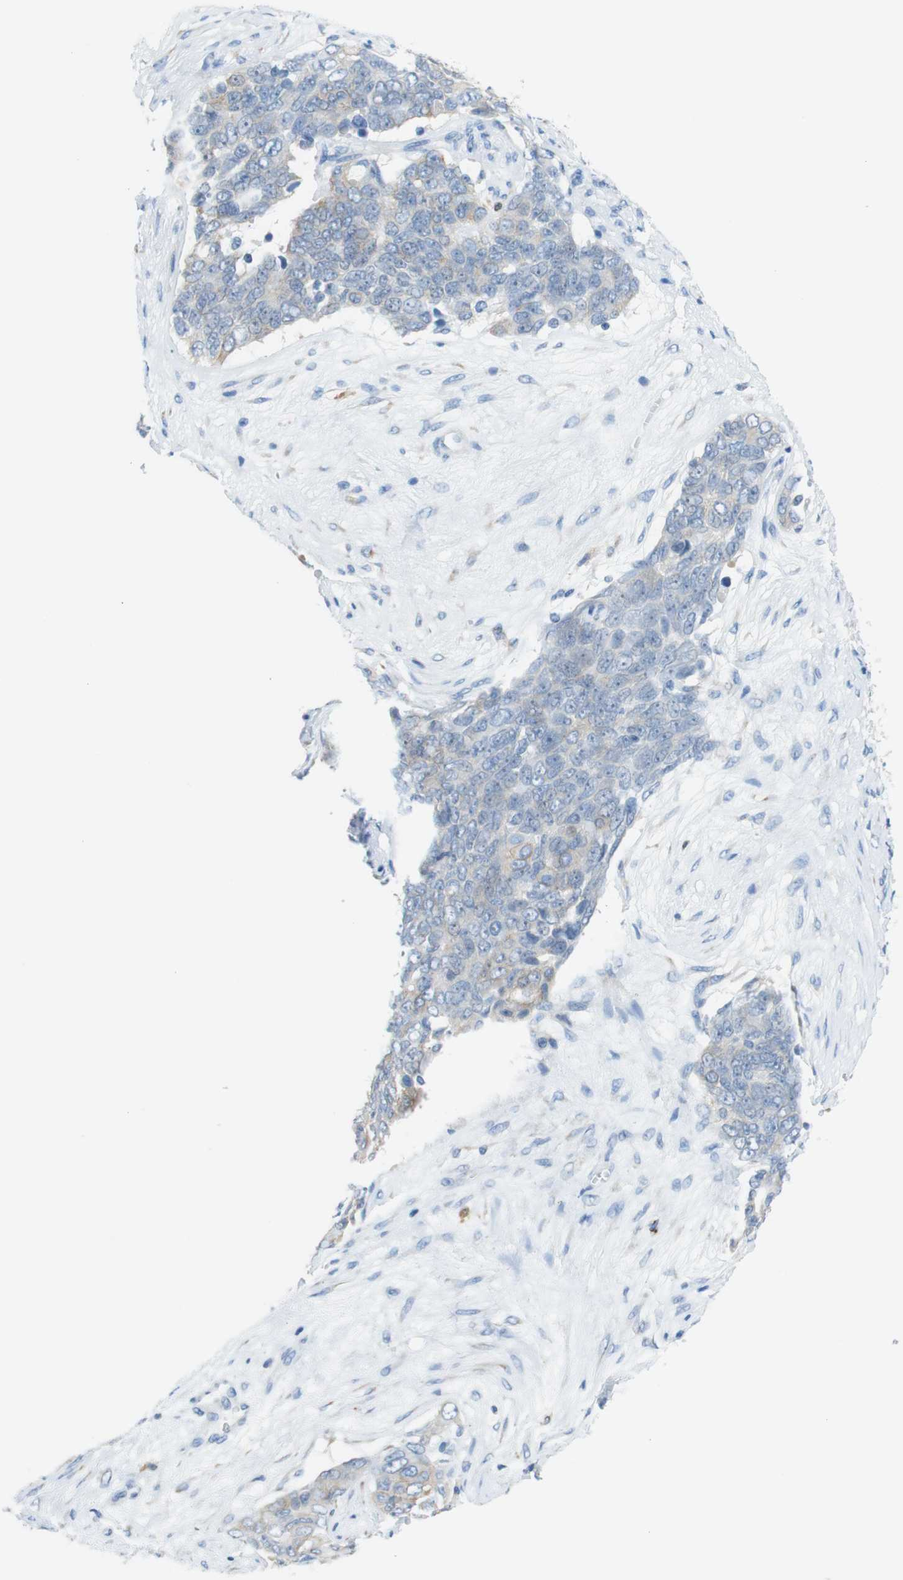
{"staining": {"intensity": "weak", "quantity": "25%-75%", "location": "cytoplasmic/membranous"}, "tissue": "ovarian cancer", "cell_type": "Tumor cells", "image_type": "cancer", "snomed": [{"axis": "morphology", "description": "Carcinoma, endometroid"}, {"axis": "topography", "description": "Ovary"}], "caption": "Brown immunohistochemical staining in human endometroid carcinoma (ovarian) shows weak cytoplasmic/membranous positivity in approximately 25%-75% of tumor cells.", "gene": "CLMN", "patient": {"sex": "female", "age": 51}}